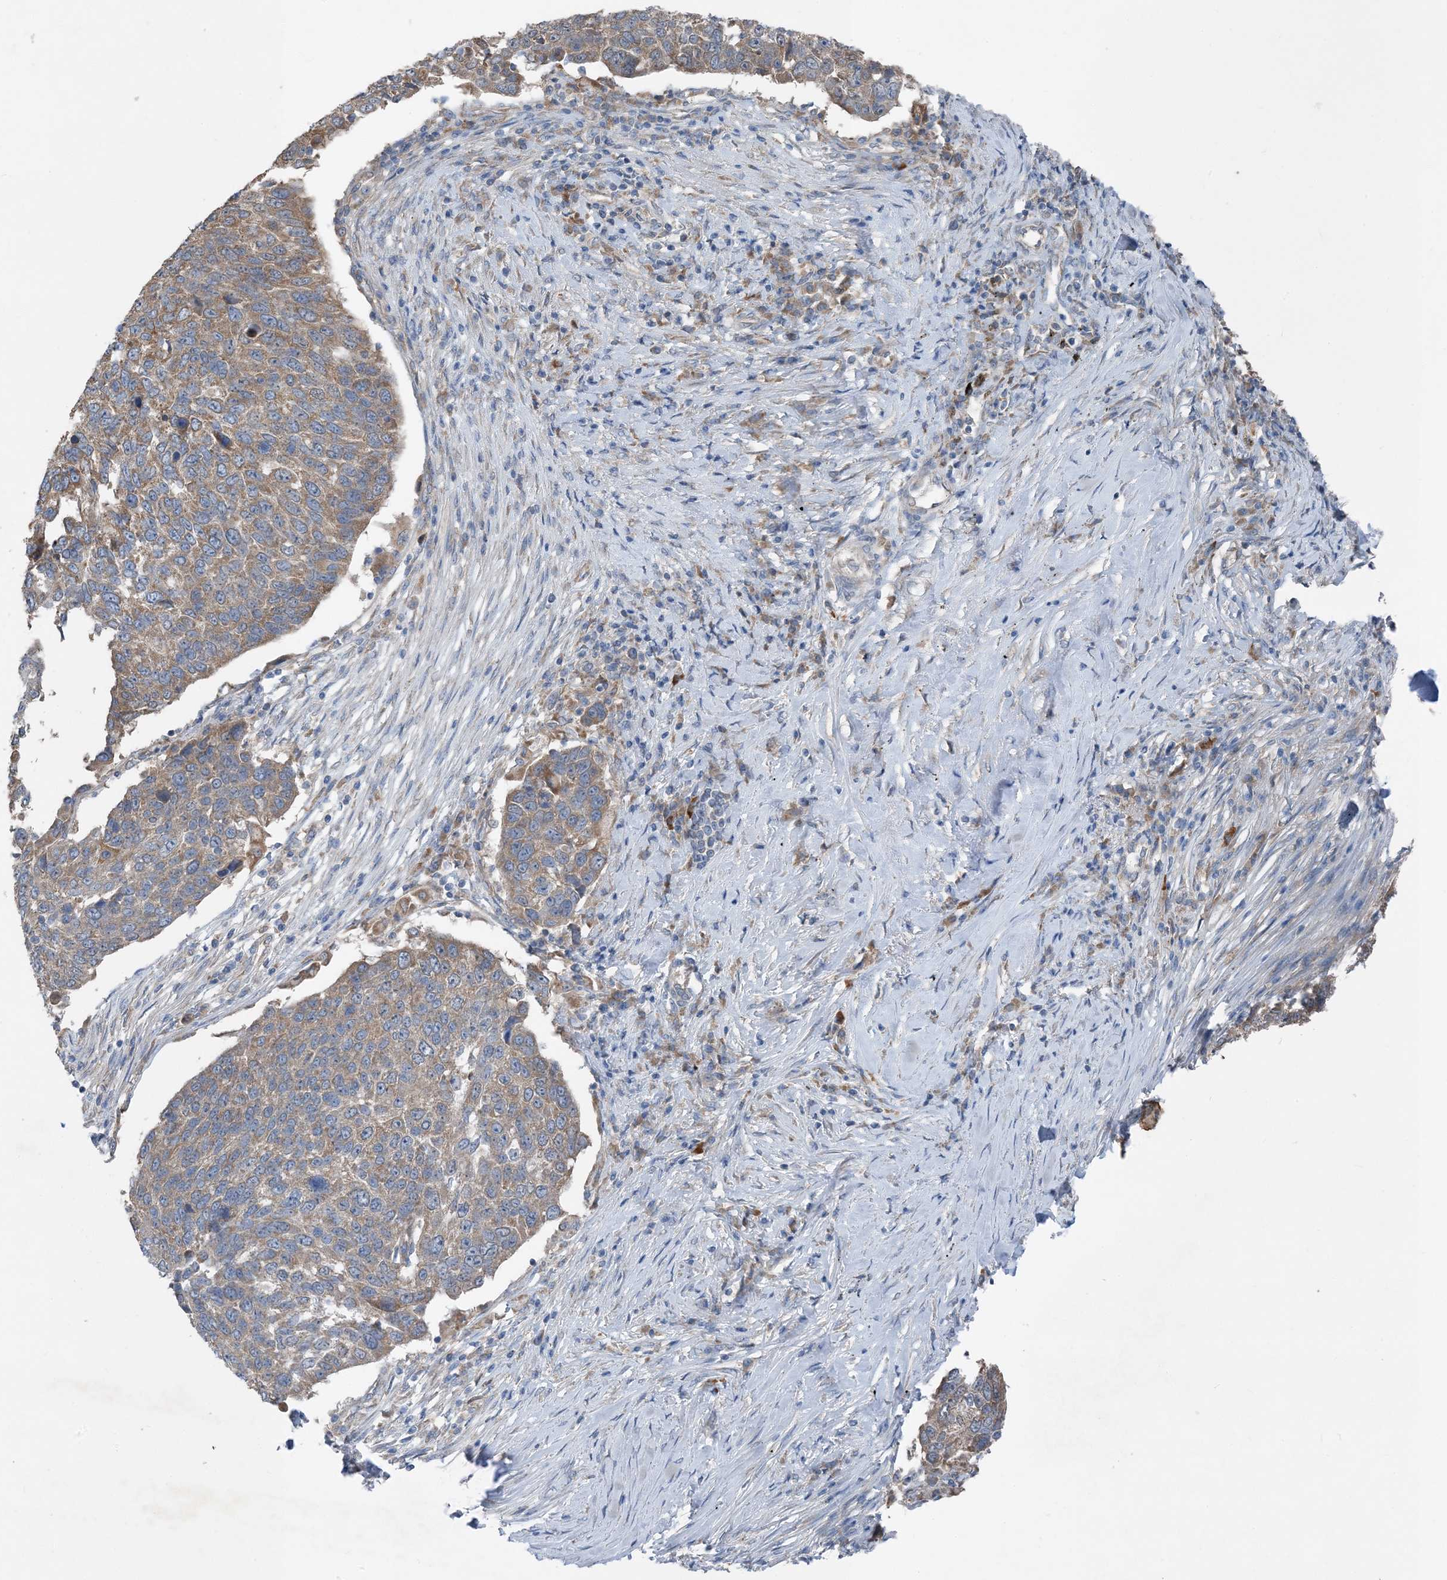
{"staining": {"intensity": "weak", "quantity": ">75%", "location": "cytoplasmic/membranous"}, "tissue": "lung cancer", "cell_type": "Tumor cells", "image_type": "cancer", "snomed": [{"axis": "morphology", "description": "Squamous cell carcinoma, NOS"}, {"axis": "topography", "description": "Lung"}], "caption": "Protein expression analysis of human lung cancer (squamous cell carcinoma) reveals weak cytoplasmic/membranous expression in approximately >75% of tumor cells. The staining was performed using DAB (3,3'-diaminobenzidine) to visualize the protein expression in brown, while the nuclei were stained in blue with hematoxylin (Magnification: 20x).", "gene": "DHX30", "patient": {"sex": "male", "age": 66}}